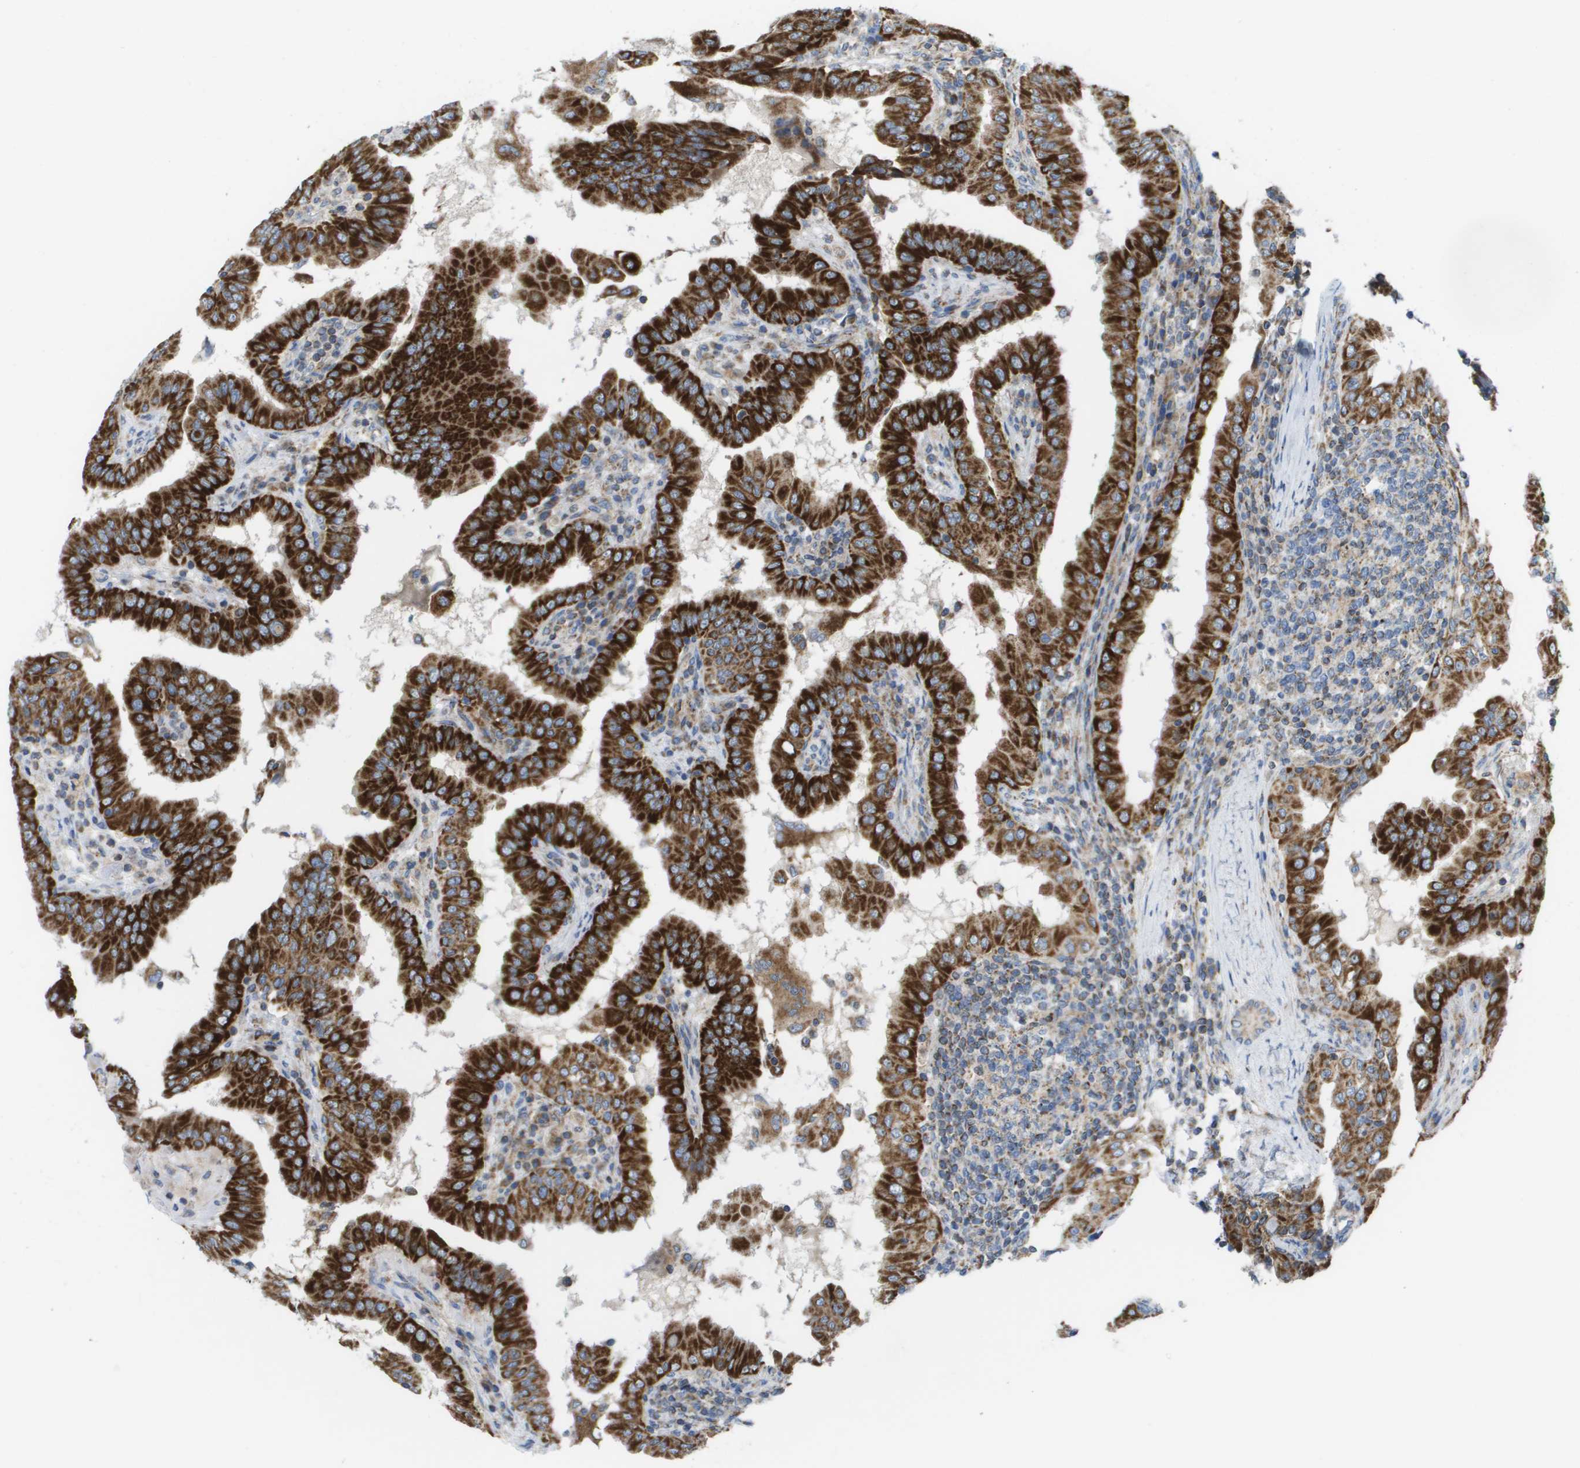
{"staining": {"intensity": "strong", "quantity": ">75%", "location": "cytoplasmic/membranous"}, "tissue": "thyroid cancer", "cell_type": "Tumor cells", "image_type": "cancer", "snomed": [{"axis": "morphology", "description": "Papillary adenocarcinoma, NOS"}, {"axis": "topography", "description": "Thyroid gland"}], "caption": "Immunohistochemistry of human thyroid papillary adenocarcinoma demonstrates high levels of strong cytoplasmic/membranous expression in about >75% of tumor cells.", "gene": "FIS1", "patient": {"sex": "male", "age": 33}}